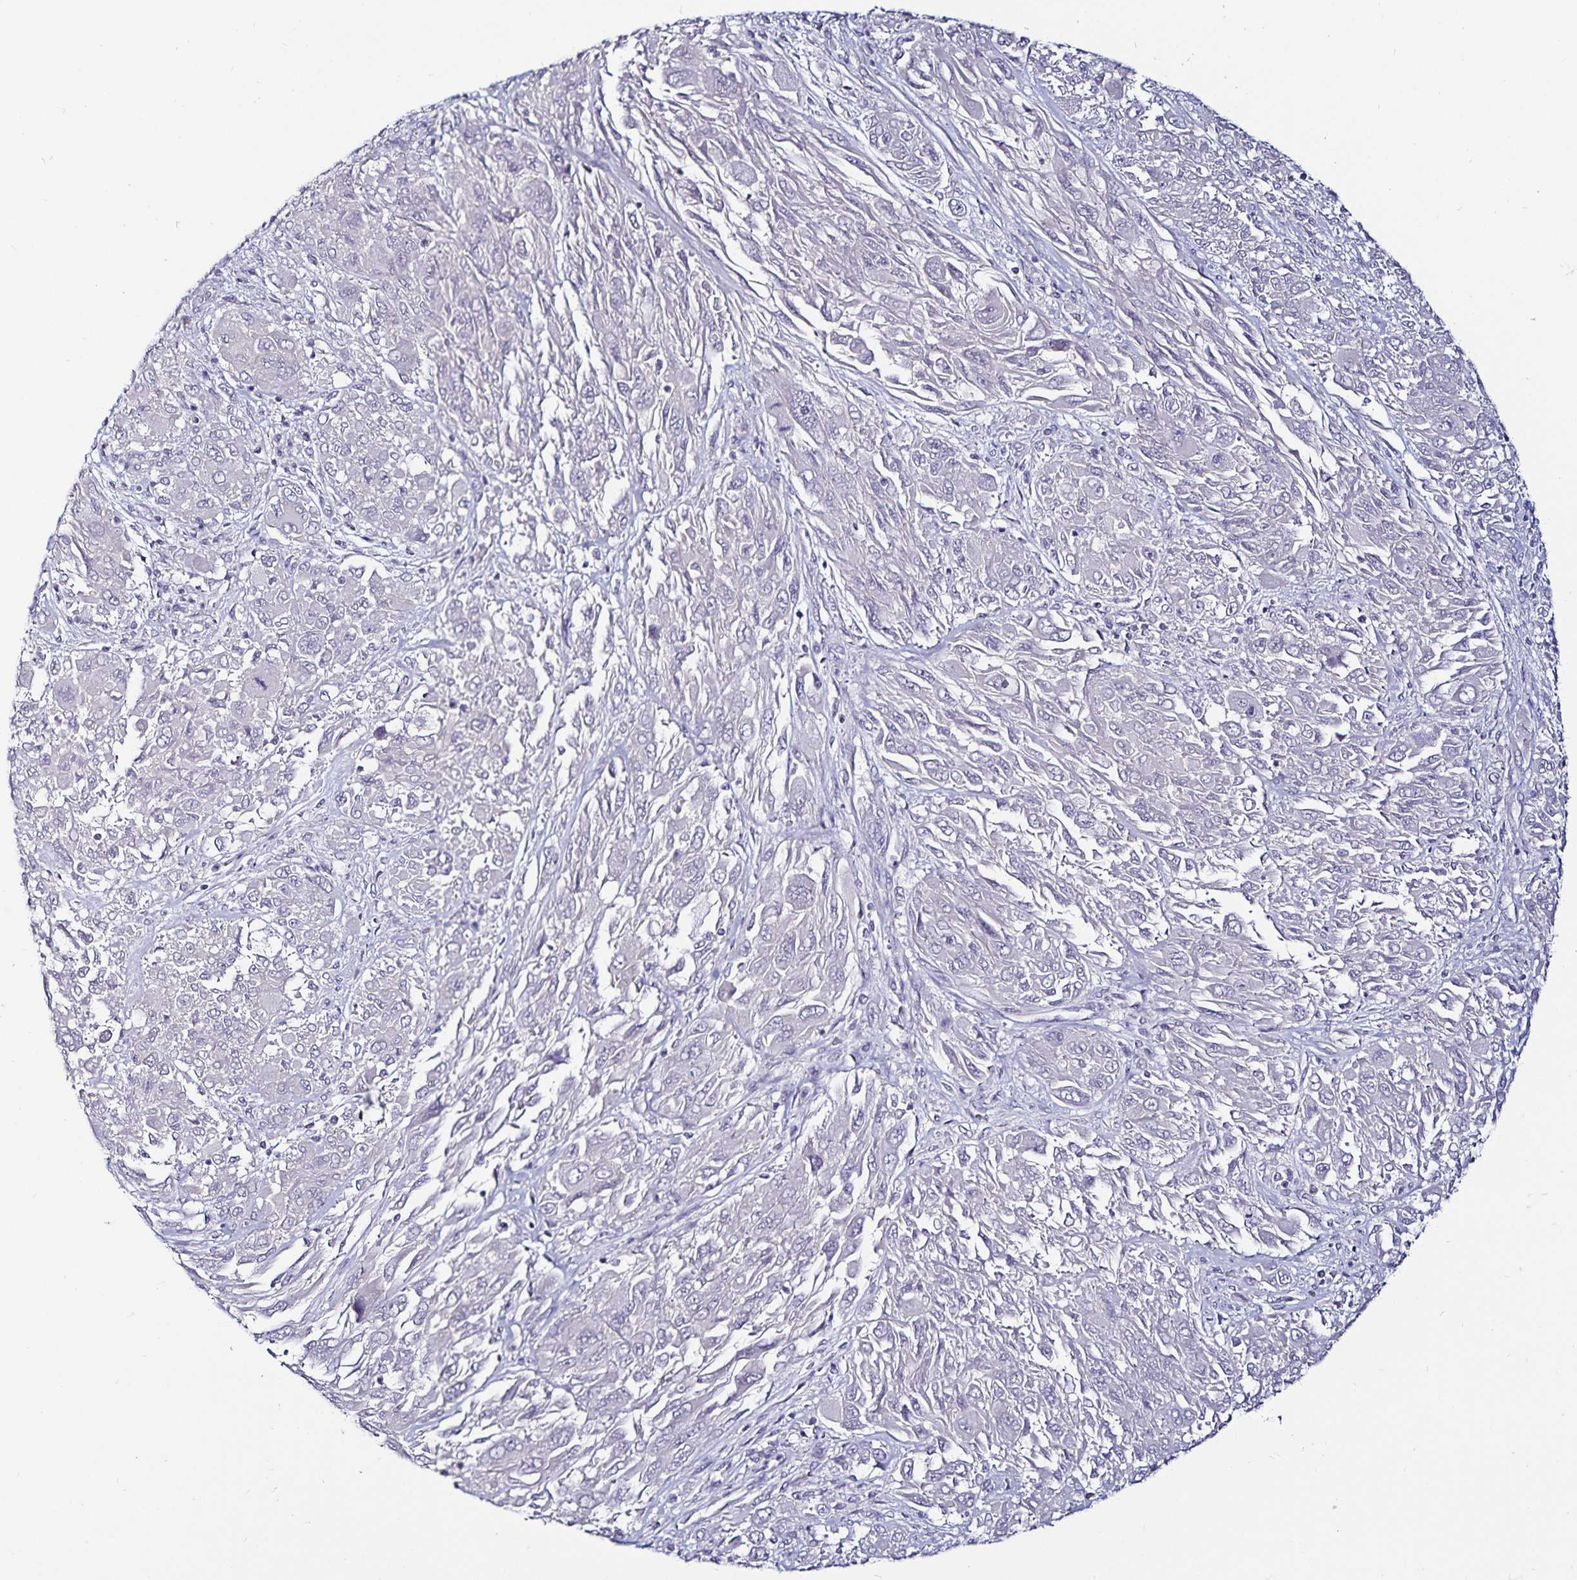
{"staining": {"intensity": "negative", "quantity": "none", "location": "none"}, "tissue": "melanoma", "cell_type": "Tumor cells", "image_type": "cancer", "snomed": [{"axis": "morphology", "description": "Malignant melanoma, NOS"}, {"axis": "topography", "description": "Skin"}], "caption": "An image of melanoma stained for a protein shows no brown staining in tumor cells.", "gene": "ACSL5", "patient": {"sex": "female", "age": 91}}